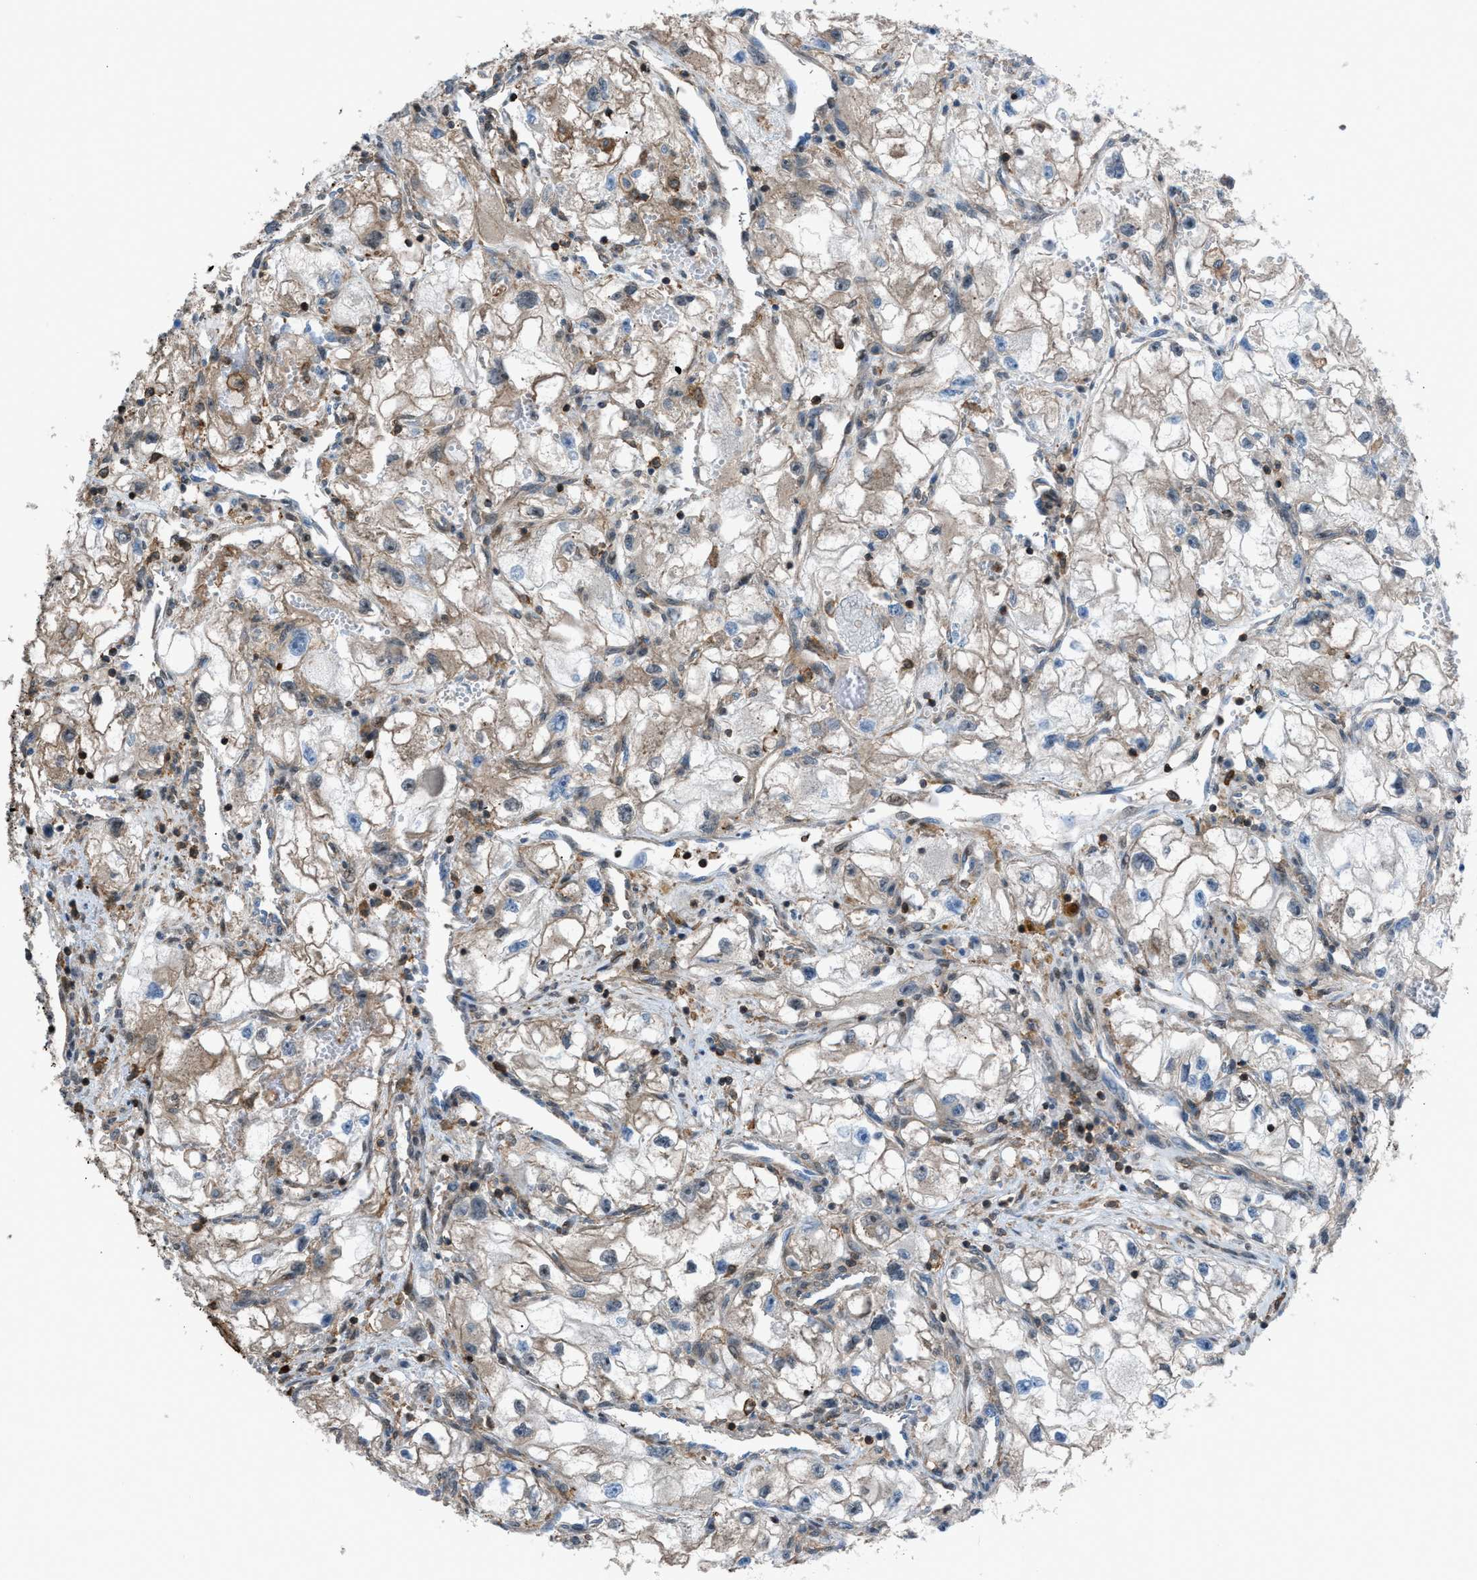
{"staining": {"intensity": "weak", "quantity": ">75%", "location": "cytoplasmic/membranous"}, "tissue": "renal cancer", "cell_type": "Tumor cells", "image_type": "cancer", "snomed": [{"axis": "morphology", "description": "Adenocarcinoma, NOS"}, {"axis": "topography", "description": "Kidney"}], "caption": "Tumor cells exhibit low levels of weak cytoplasmic/membranous expression in about >75% of cells in human renal cancer. (DAB = brown stain, brightfield microscopy at high magnification).", "gene": "DYRK1A", "patient": {"sex": "female", "age": 70}}